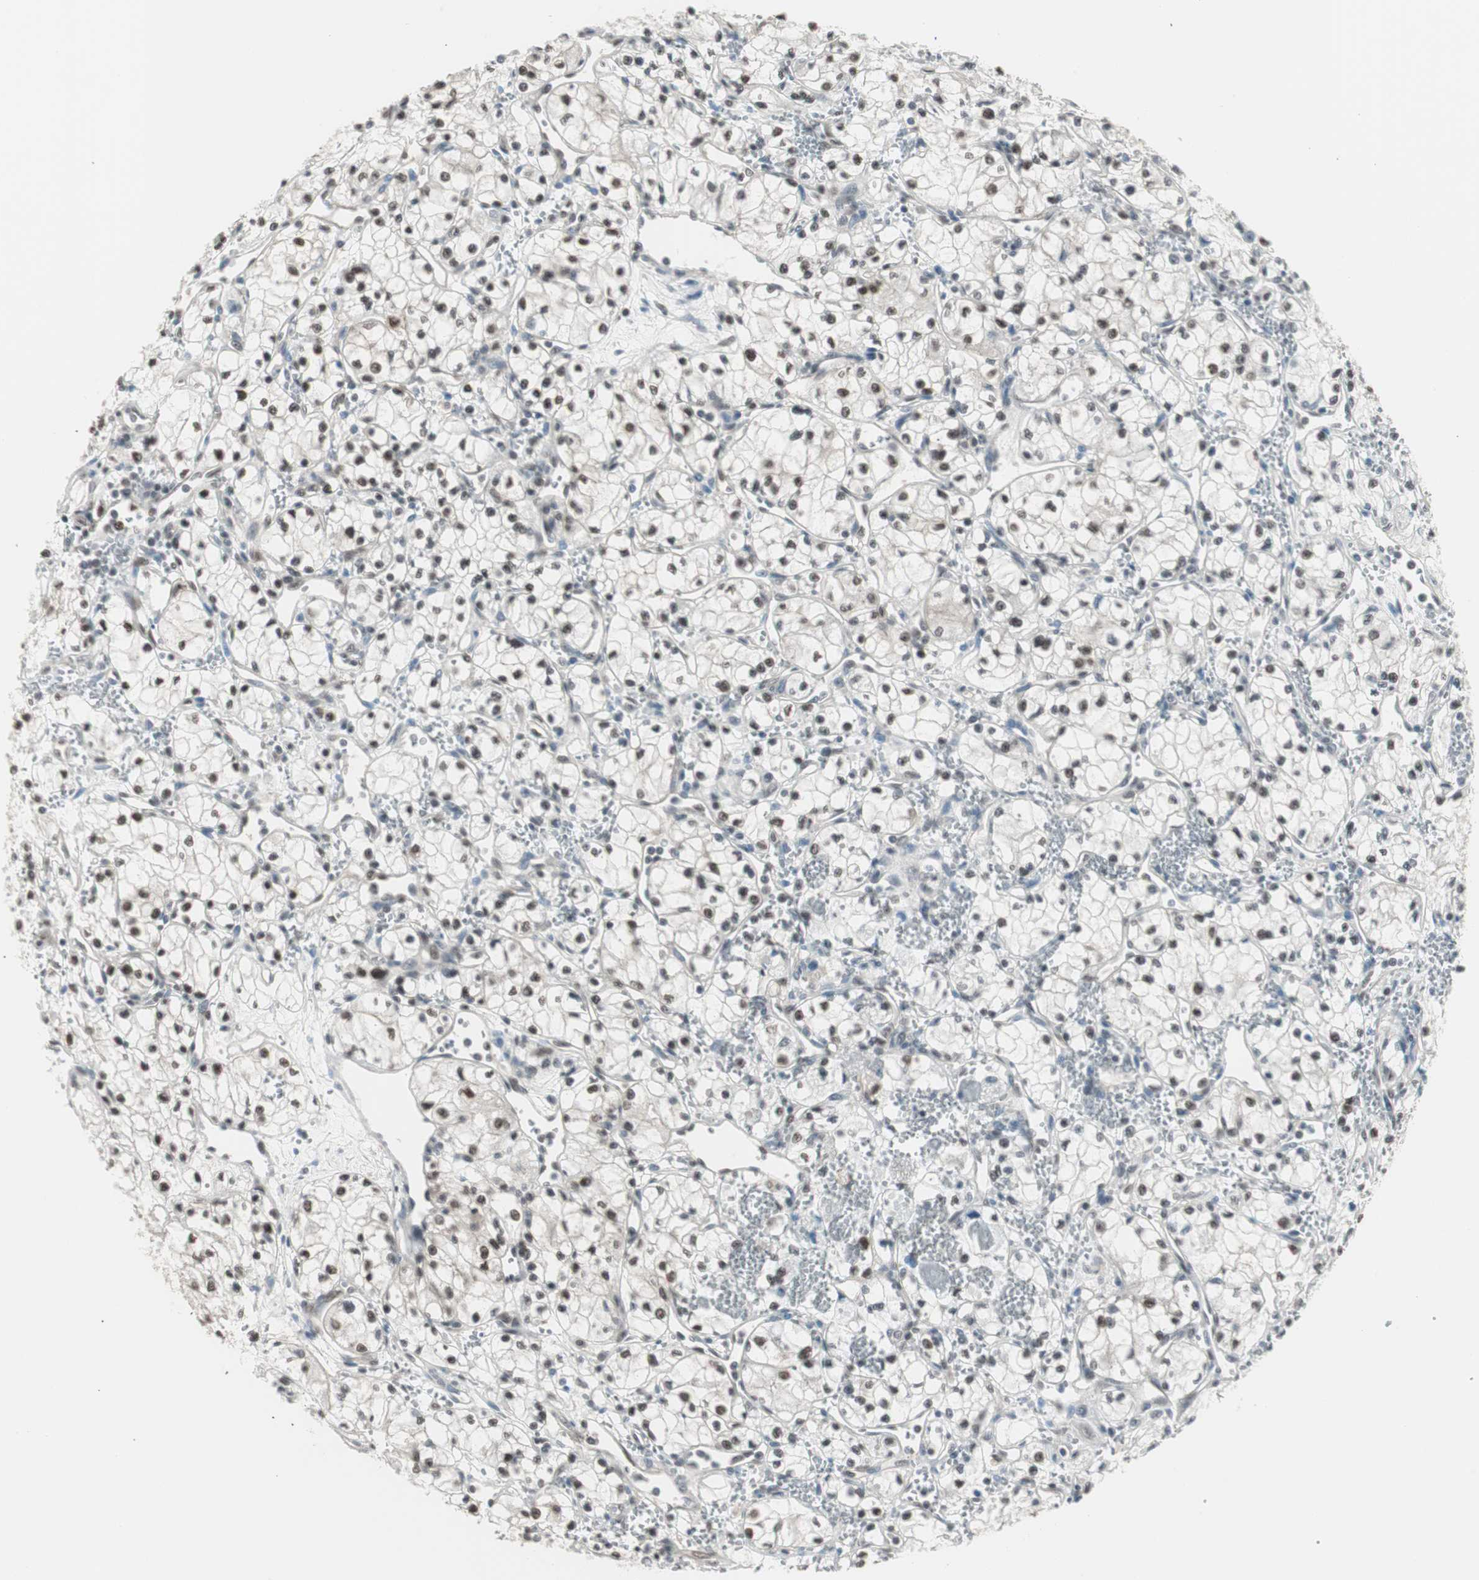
{"staining": {"intensity": "weak", "quantity": "<25%", "location": "nuclear"}, "tissue": "renal cancer", "cell_type": "Tumor cells", "image_type": "cancer", "snomed": [{"axis": "morphology", "description": "Normal tissue, NOS"}, {"axis": "morphology", "description": "Adenocarcinoma, NOS"}, {"axis": "topography", "description": "Kidney"}], "caption": "Immunohistochemistry (IHC) image of neoplastic tissue: renal adenocarcinoma stained with DAB shows no significant protein expression in tumor cells. (Stains: DAB IHC with hematoxylin counter stain, Microscopy: brightfield microscopy at high magnification).", "gene": "LONP2", "patient": {"sex": "male", "age": 59}}